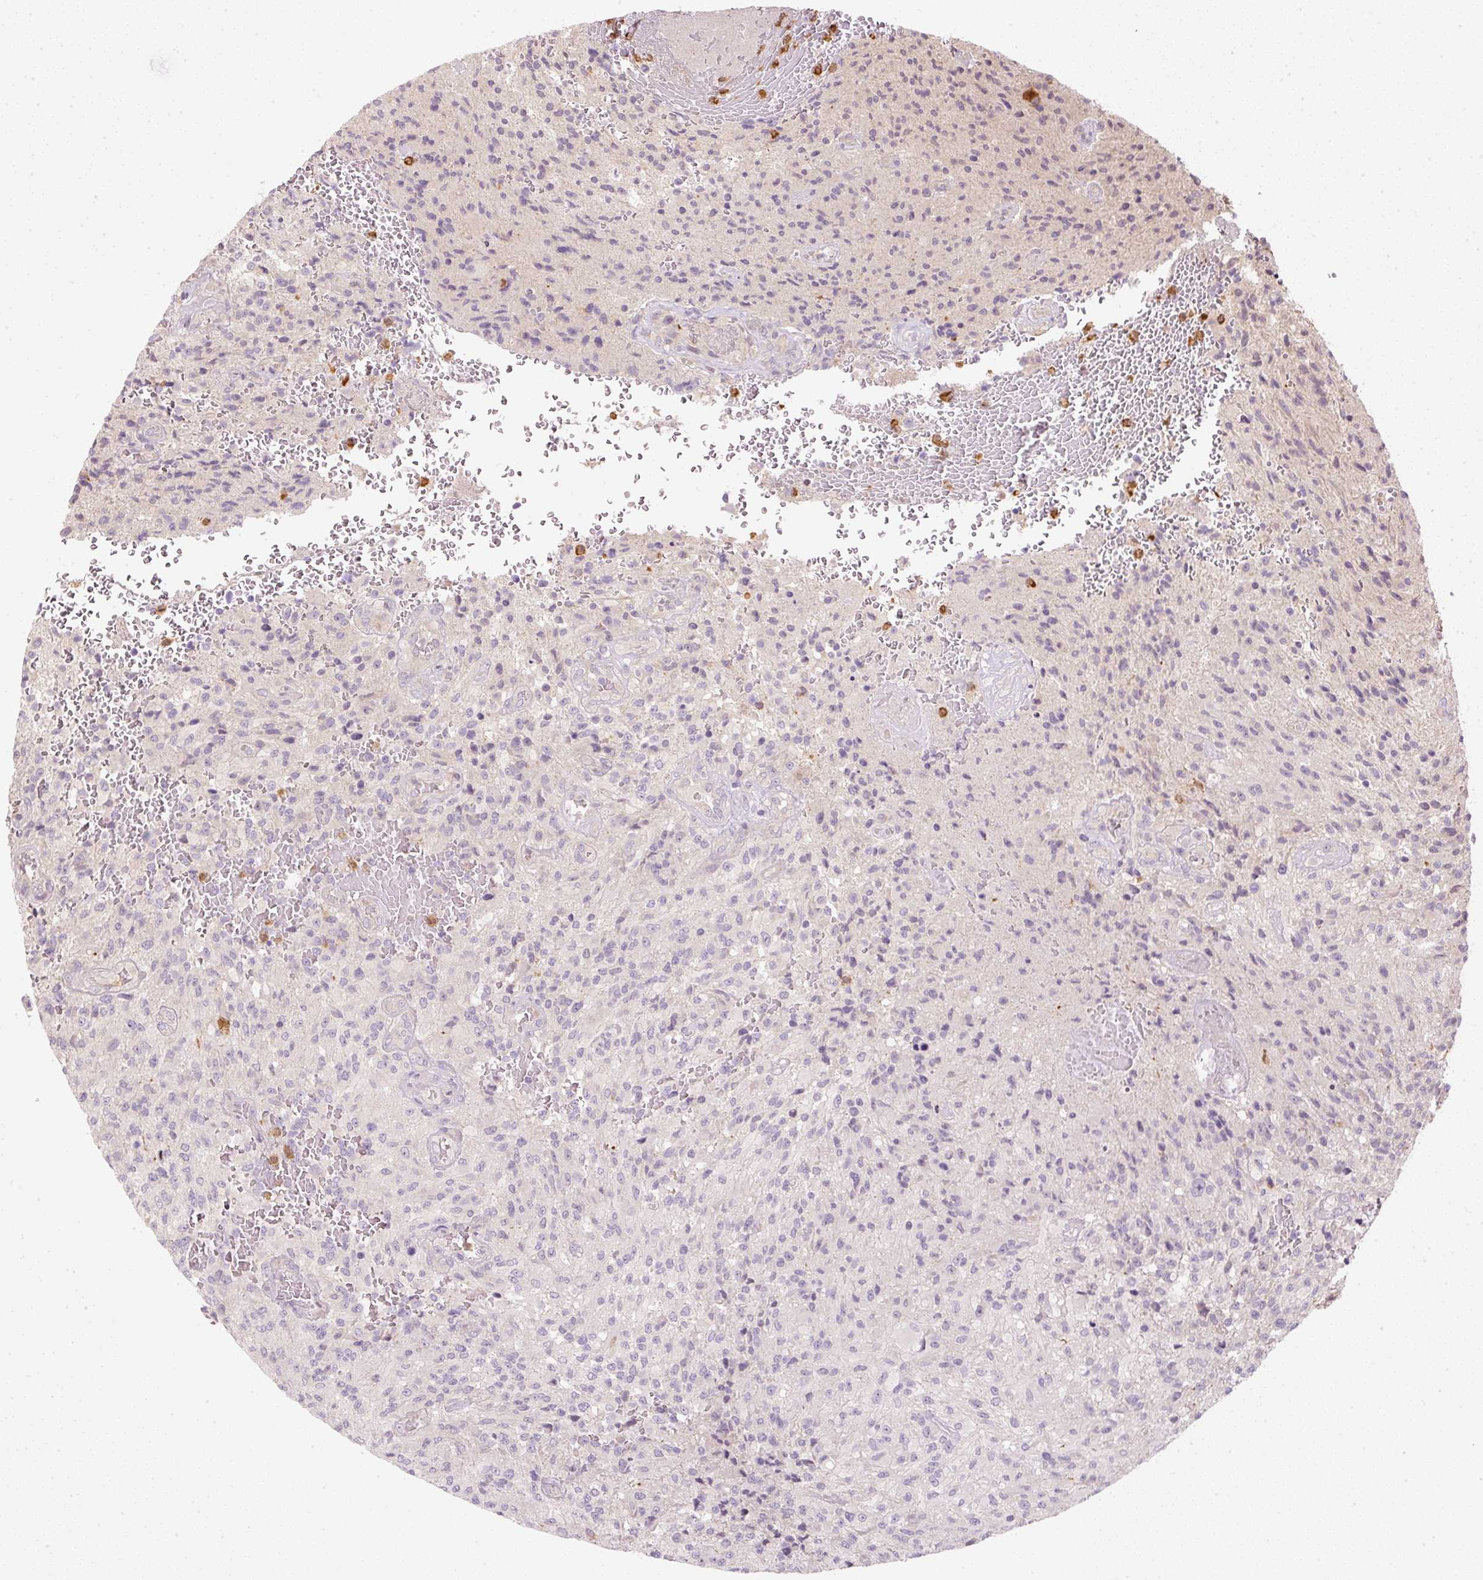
{"staining": {"intensity": "negative", "quantity": "none", "location": "none"}, "tissue": "glioma", "cell_type": "Tumor cells", "image_type": "cancer", "snomed": [{"axis": "morphology", "description": "Normal tissue, NOS"}, {"axis": "morphology", "description": "Glioma, malignant, High grade"}, {"axis": "topography", "description": "Cerebral cortex"}], "caption": "Immunohistochemistry (IHC) micrograph of human glioma stained for a protein (brown), which displays no staining in tumor cells.", "gene": "CTTNBP2", "patient": {"sex": "male", "age": 56}}